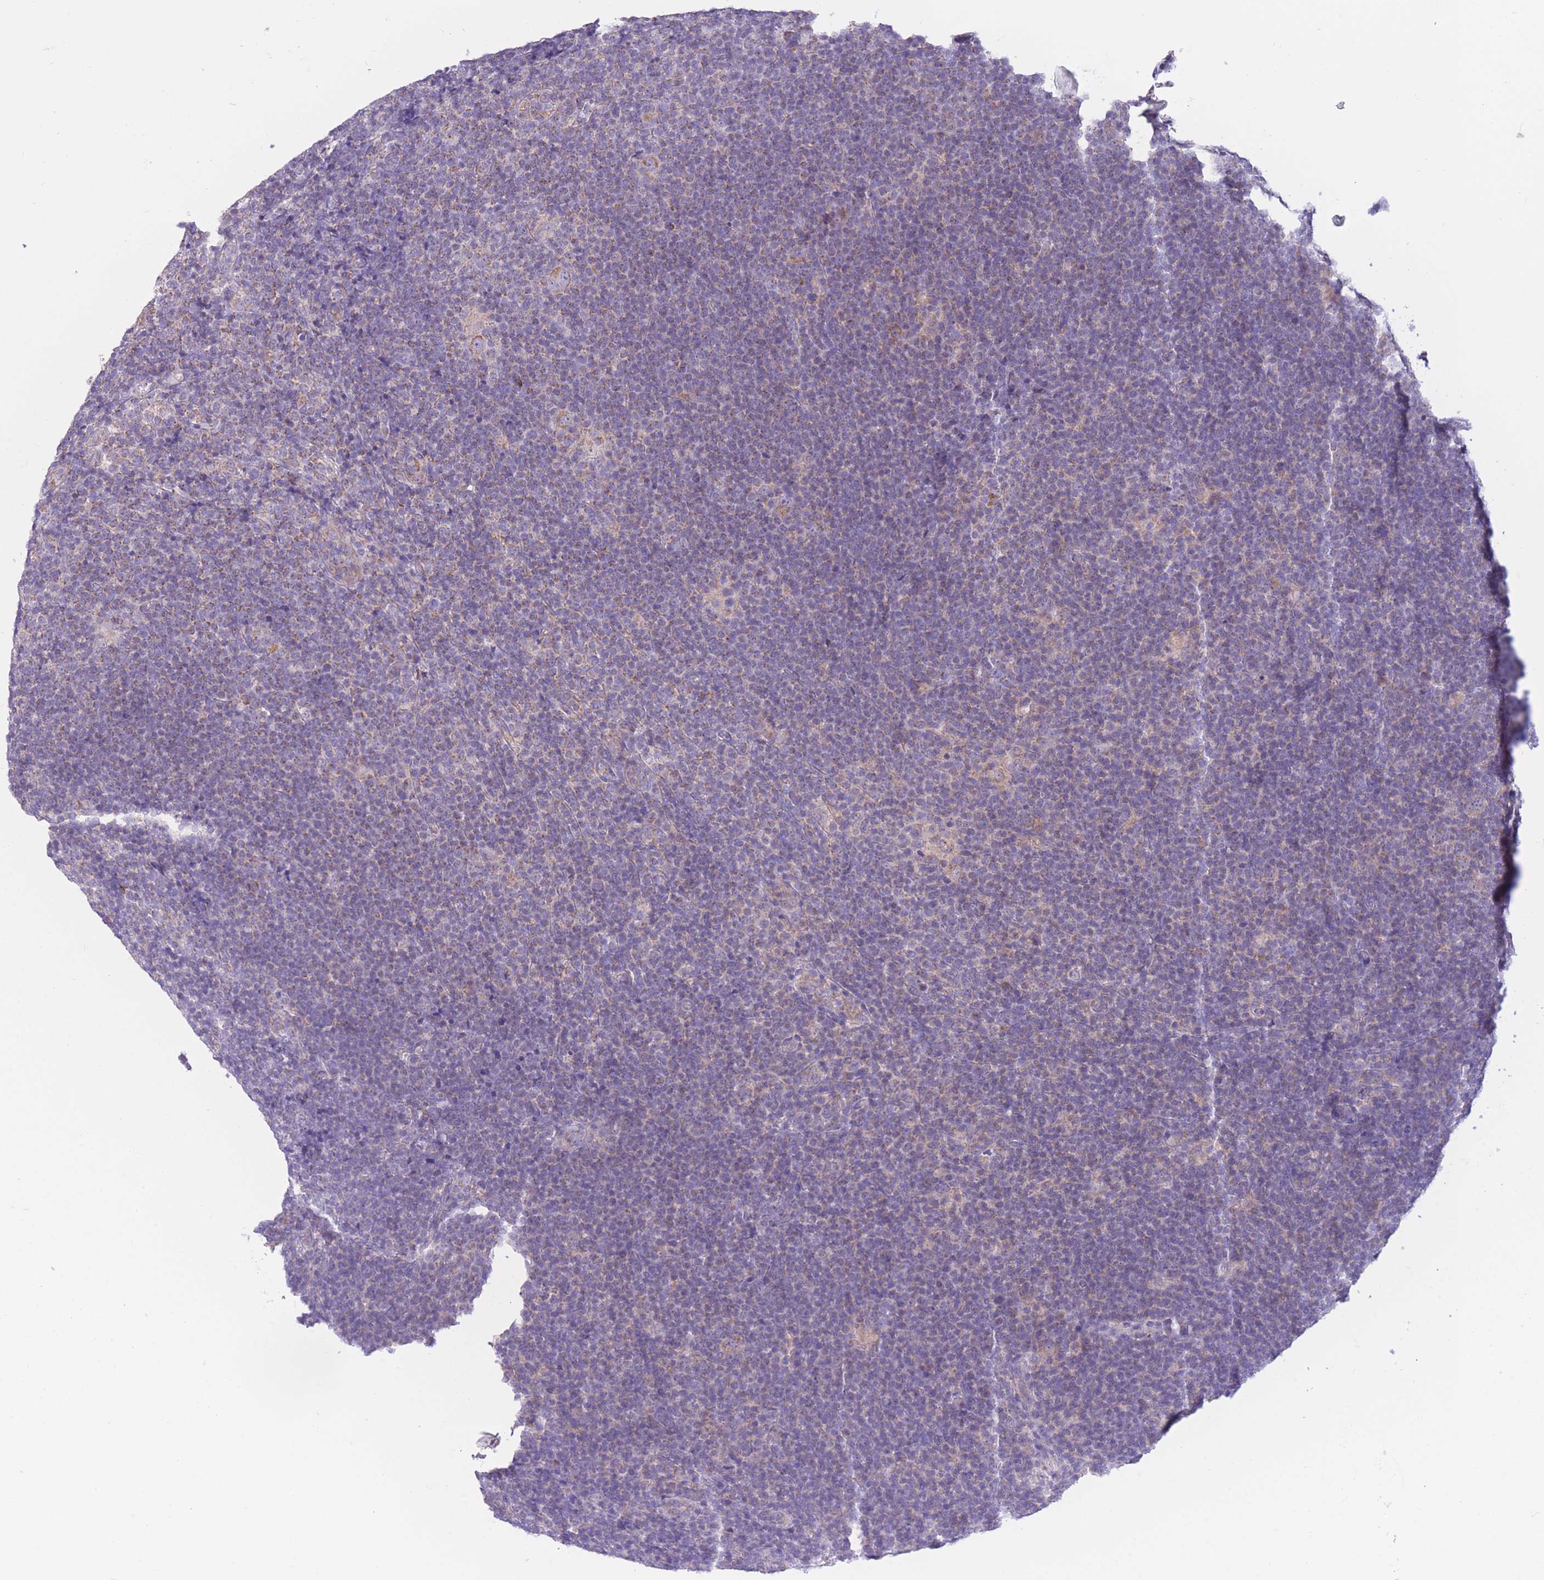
{"staining": {"intensity": "weak", "quantity": "25%-75%", "location": "cytoplasmic/membranous"}, "tissue": "lymphoma", "cell_type": "Tumor cells", "image_type": "cancer", "snomed": [{"axis": "morphology", "description": "Hodgkin's disease, NOS"}, {"axis": "topography", "description": "Lymph node"}], "caption": "A brown stain highlights weak cytoplasmic/membranous staining of a protein in Hodgkin's disease tumor cells.", "gene": "PDHA1", "patient": {"sex": "female", "age": 57}}